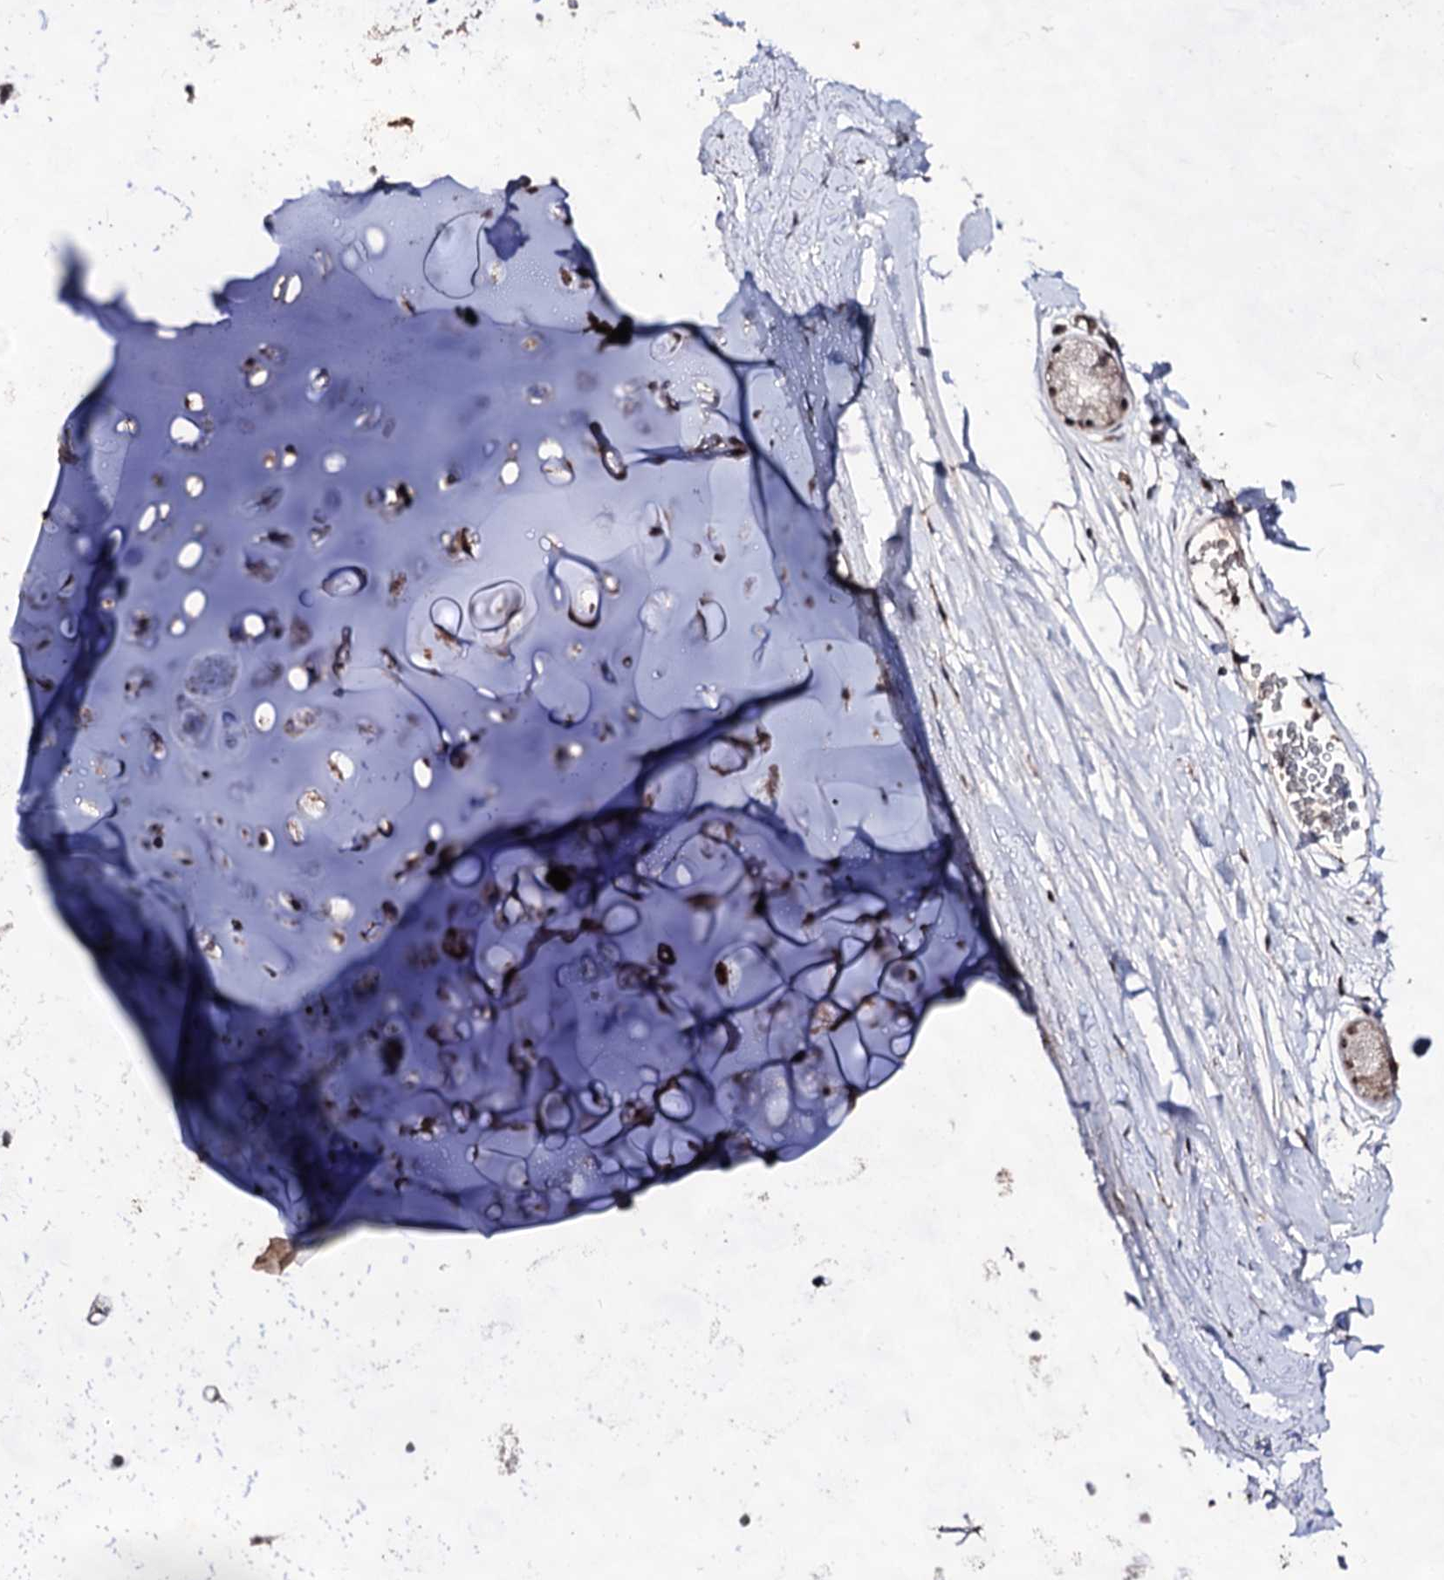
{"staining": {"intensity": "moderate", "quantity": "<25%", "location": "nuclear"}, "tissue": "adipose tissue", "cell_type": "Adipocytes", "image_type": "normal", "snomed": [{"axis": "morphology", "description": "Normal tissue, NOS"}, {"axis": "topography", "description": "Lymph node"}, {"axis": "topography", "description": "Bronchus"}], "caption": "Moderate nuclear positivity is appreciated in approximately <25% of adipocytes in normal adipose tissue.", "gene": "EXOSC10", "patient": {"sex": "male", "age": 63}}